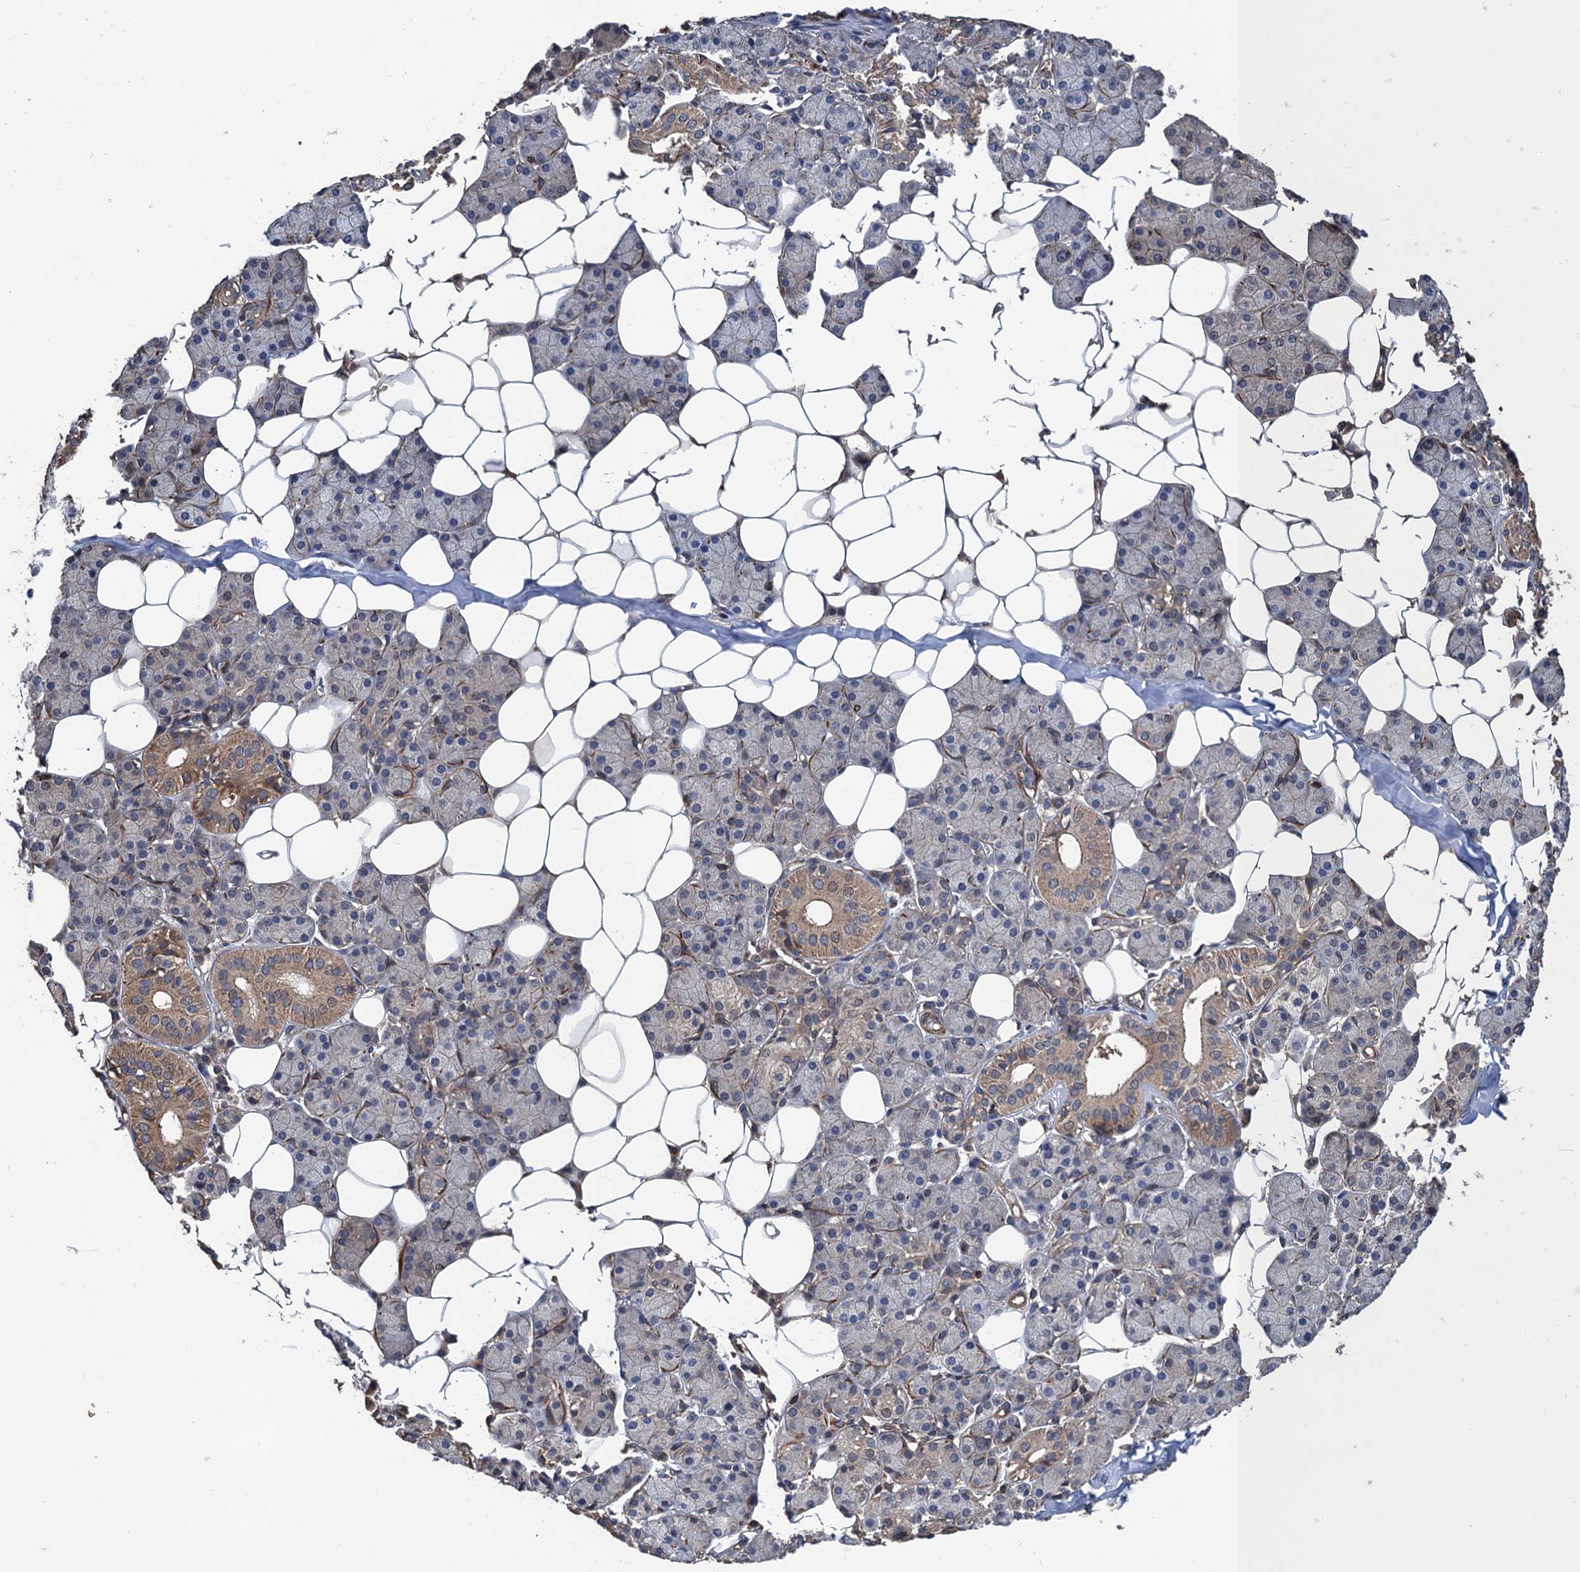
{"staining": {"intensity": "moderate", "quantity": "25%-75%", "location": "cytoplasmic/membranous"}, "tissue": "salivary gland", "cell_type": "Glandular cells", "image_type": "normal", "snomed": [{"axis": "morphology", "description": "Normal tissue, NOS"}, {"axis": "topography", "description": "Salivary gland"}], "caption": "This is a photomicrograph of immunohistochemistry (IHC) staining of benign salivary gland, which shows moderate staining in the cytoplasmic/membranous of glandular cells.", "gene": "PPP4R1", "patient": {"sex": "female", "age": 33}}